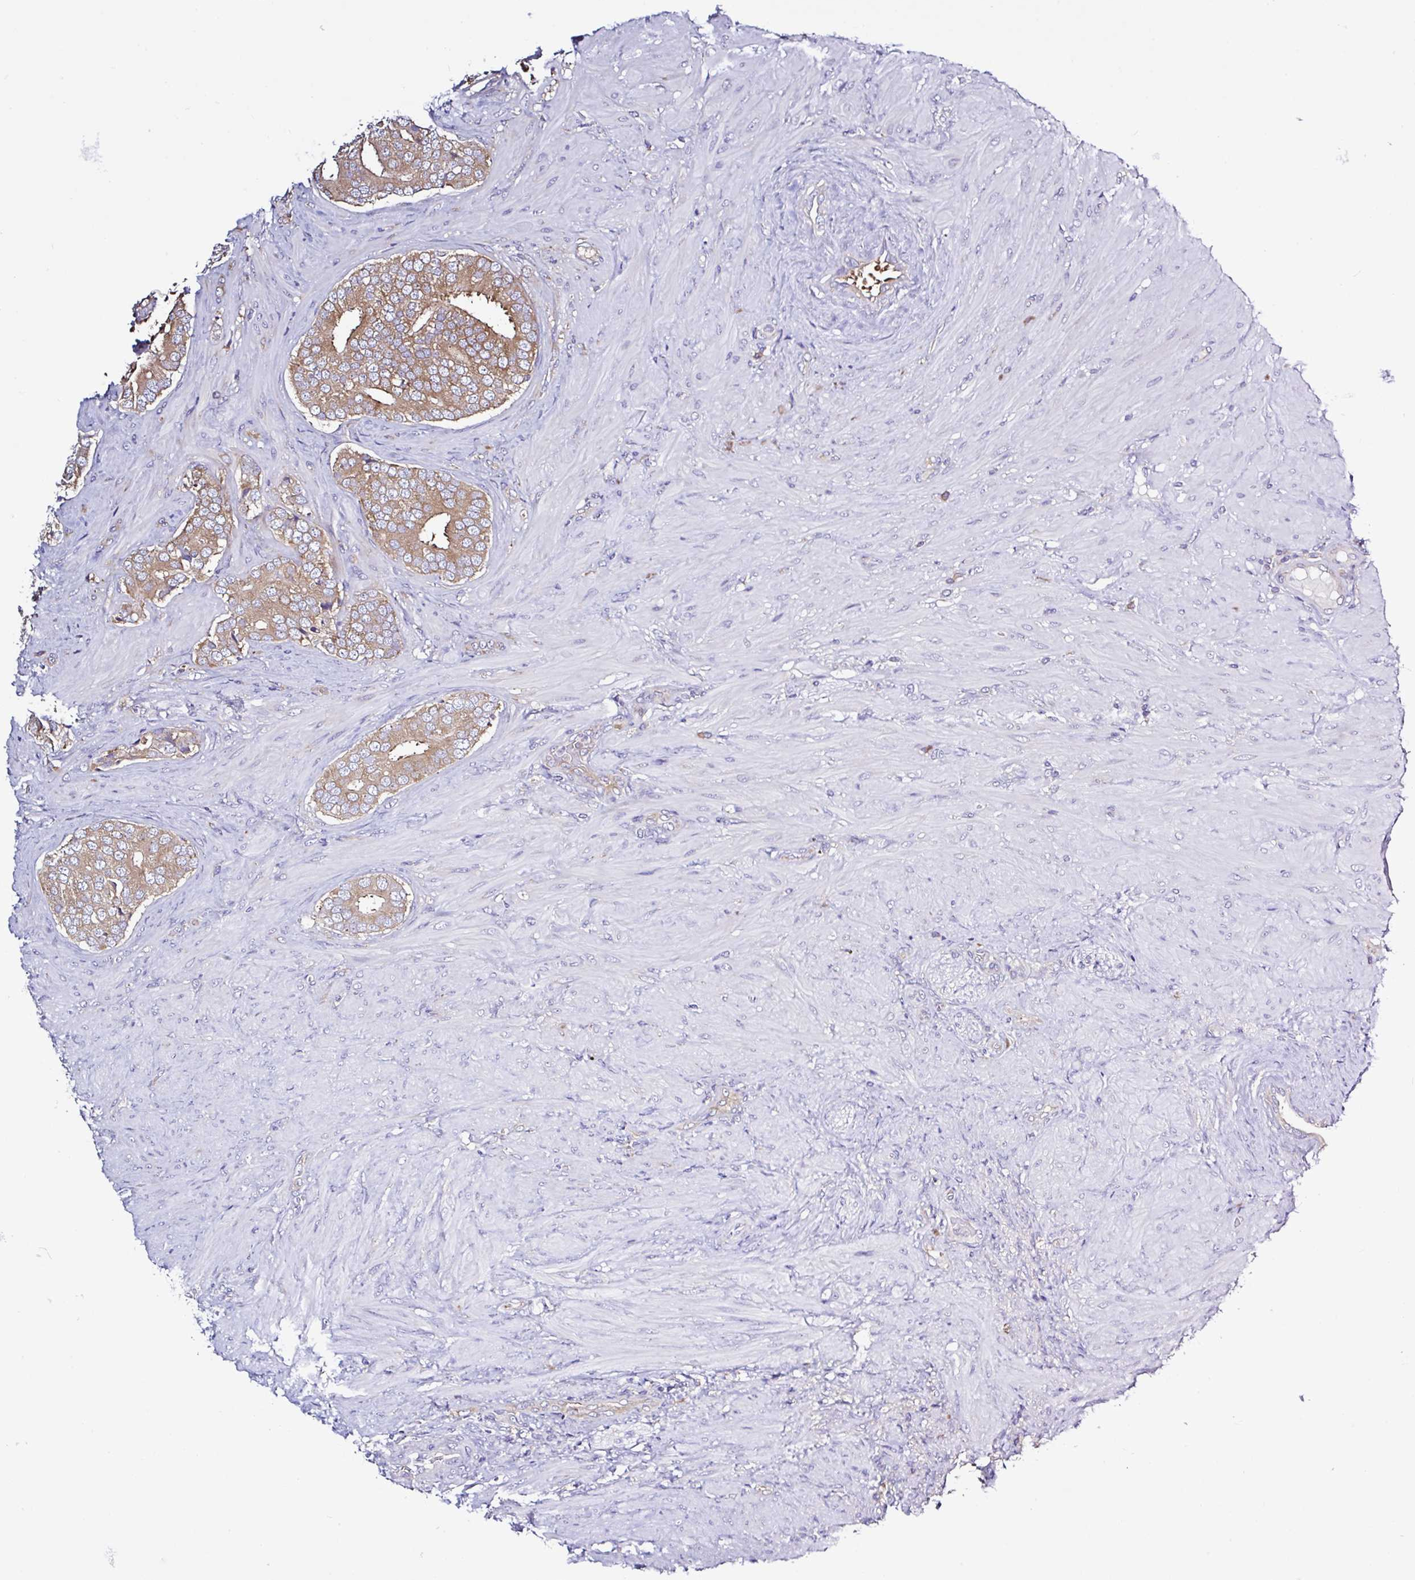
{"staining": {"intensity": "moderate", "quantity": "25%-75%", "location": "cytoplasmic/membranous"}, "tissue": "prostate cancer", "cell_type": "Tumor cells", "image_type": "cancer", "snomed": [{"axis": "morphology", "description": "Adenocarcinoma, High grade"}, {"axis": "topography", "description": "Prostate"}], "caption": "Brown immunohistochemical staining in human adenocarcinoma (high-grade) (prostate) shows moderate cytoplasmic/membranous expression in approximately 25%-75% of tumor cells.", "gene": "LARS1", "patient": {"sex": "male", "age": 62}}